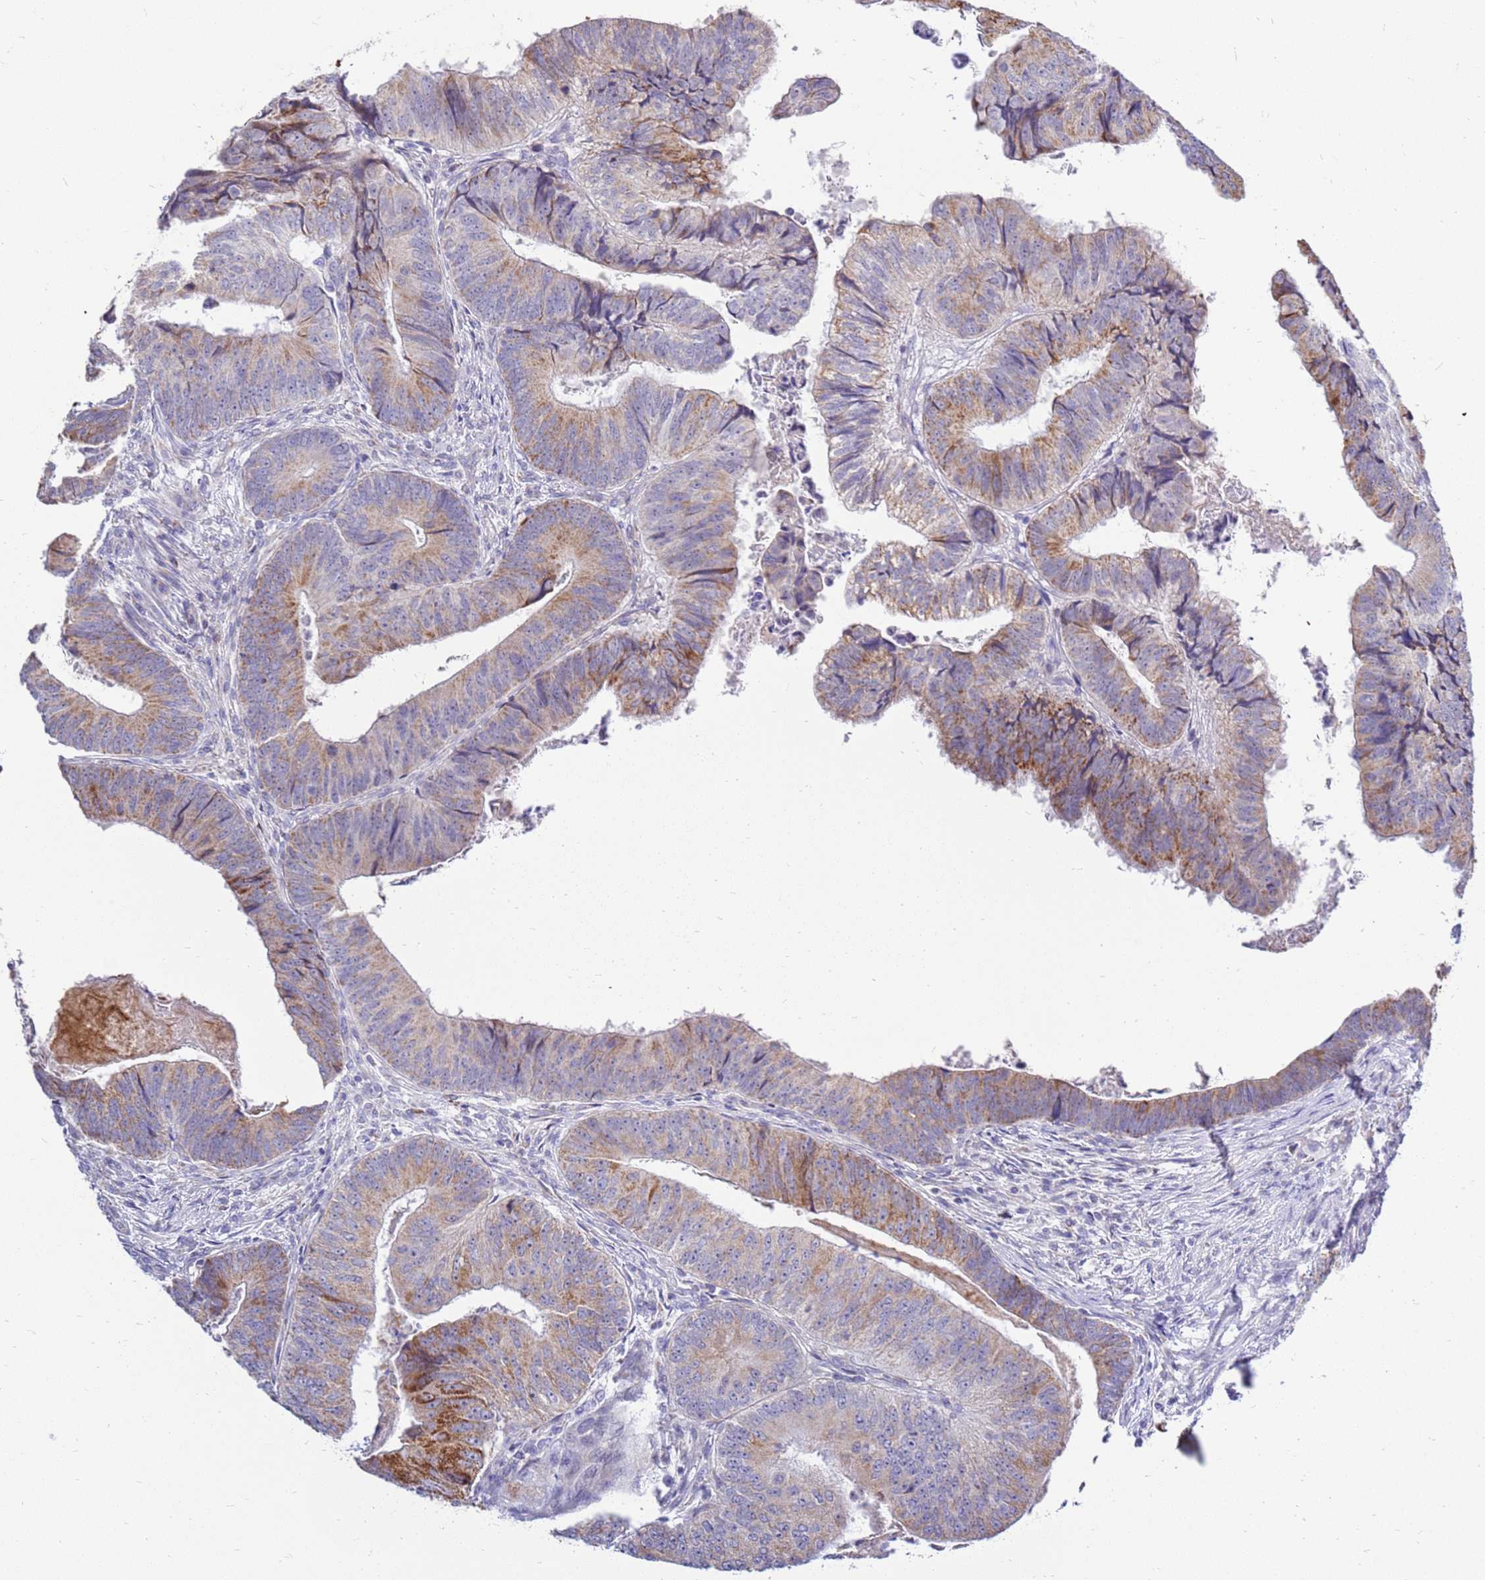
{"staining": {"intensity": "moderate", "quantity": "25%-75%", "location": "cytoplasmic/membranous"}, "tissue": "colorectal cancer", "cell_type": "Tumor cells", "image_type": "cancer", "snomed": [{"axis": "morphology", "description": "Adenocarcinoma, NOS"}, {"axis": "topography", "description": "Colon"}], "caption": "Colorectal cancer (adenocarcinoma) stained for a protein displays moderate cytoplasmic/membranous positivity in tumor cells.", "gene": "IGF1R", "patient": {"sex": "female", "age": 67}}